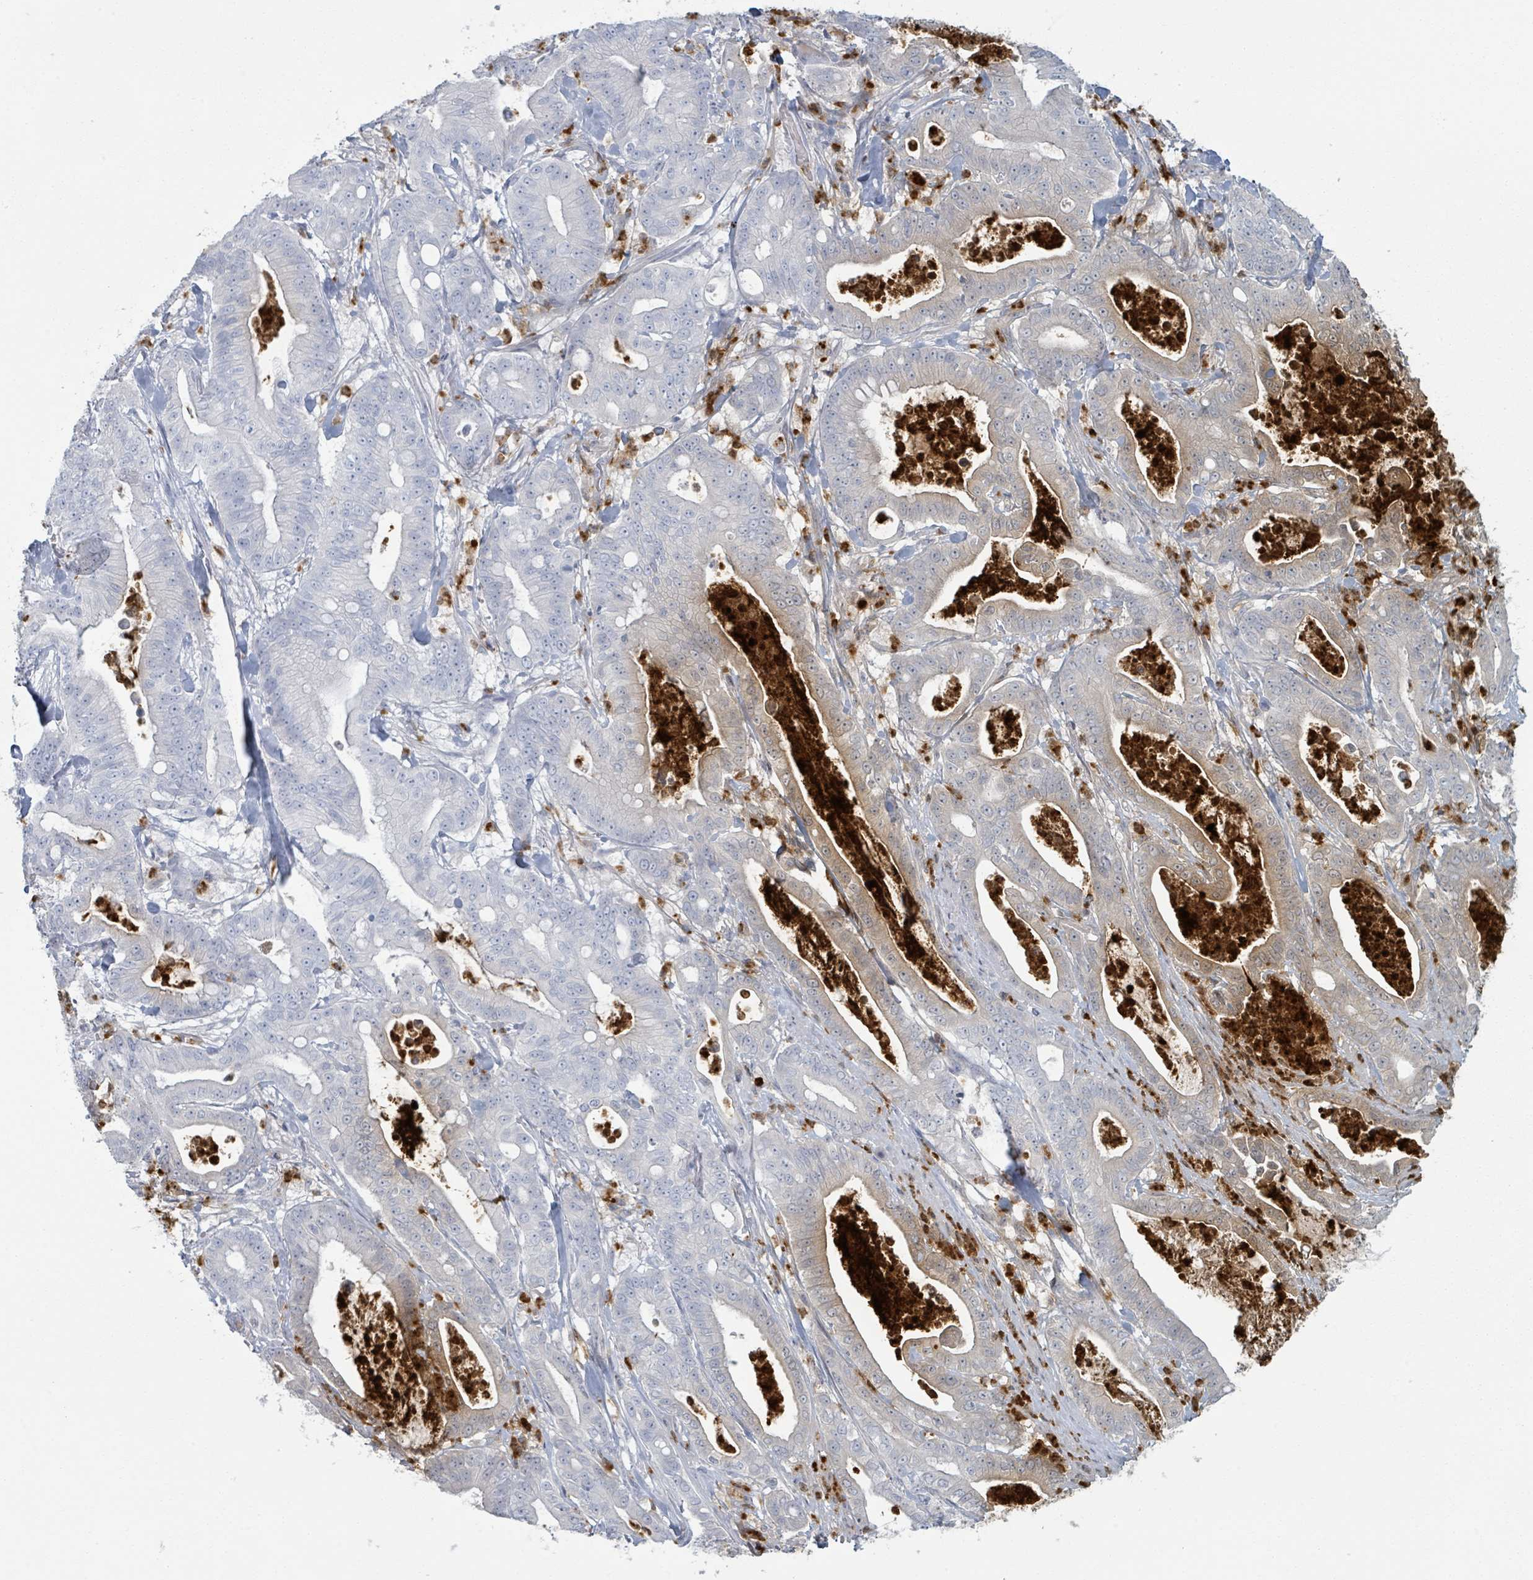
{"staining": {"intensity": "negative", "quantity": "none", "location": "none"}, "tissue": "pancreatic cancer", "cell_type": "Tumor cells", "image_type": "cancer", "snomed": [{"axis": "morphology", "description": "Adenocarcinoma, NOS"}, {"axis": "topography", "description": "Pancreas"}], "caption": "DAB immunohistochemical staining of pancreatic cancer reveals no significant staining in tumor cells.", "gene": "DEFA4", "patient": {"sex": "male", "age": 71}}